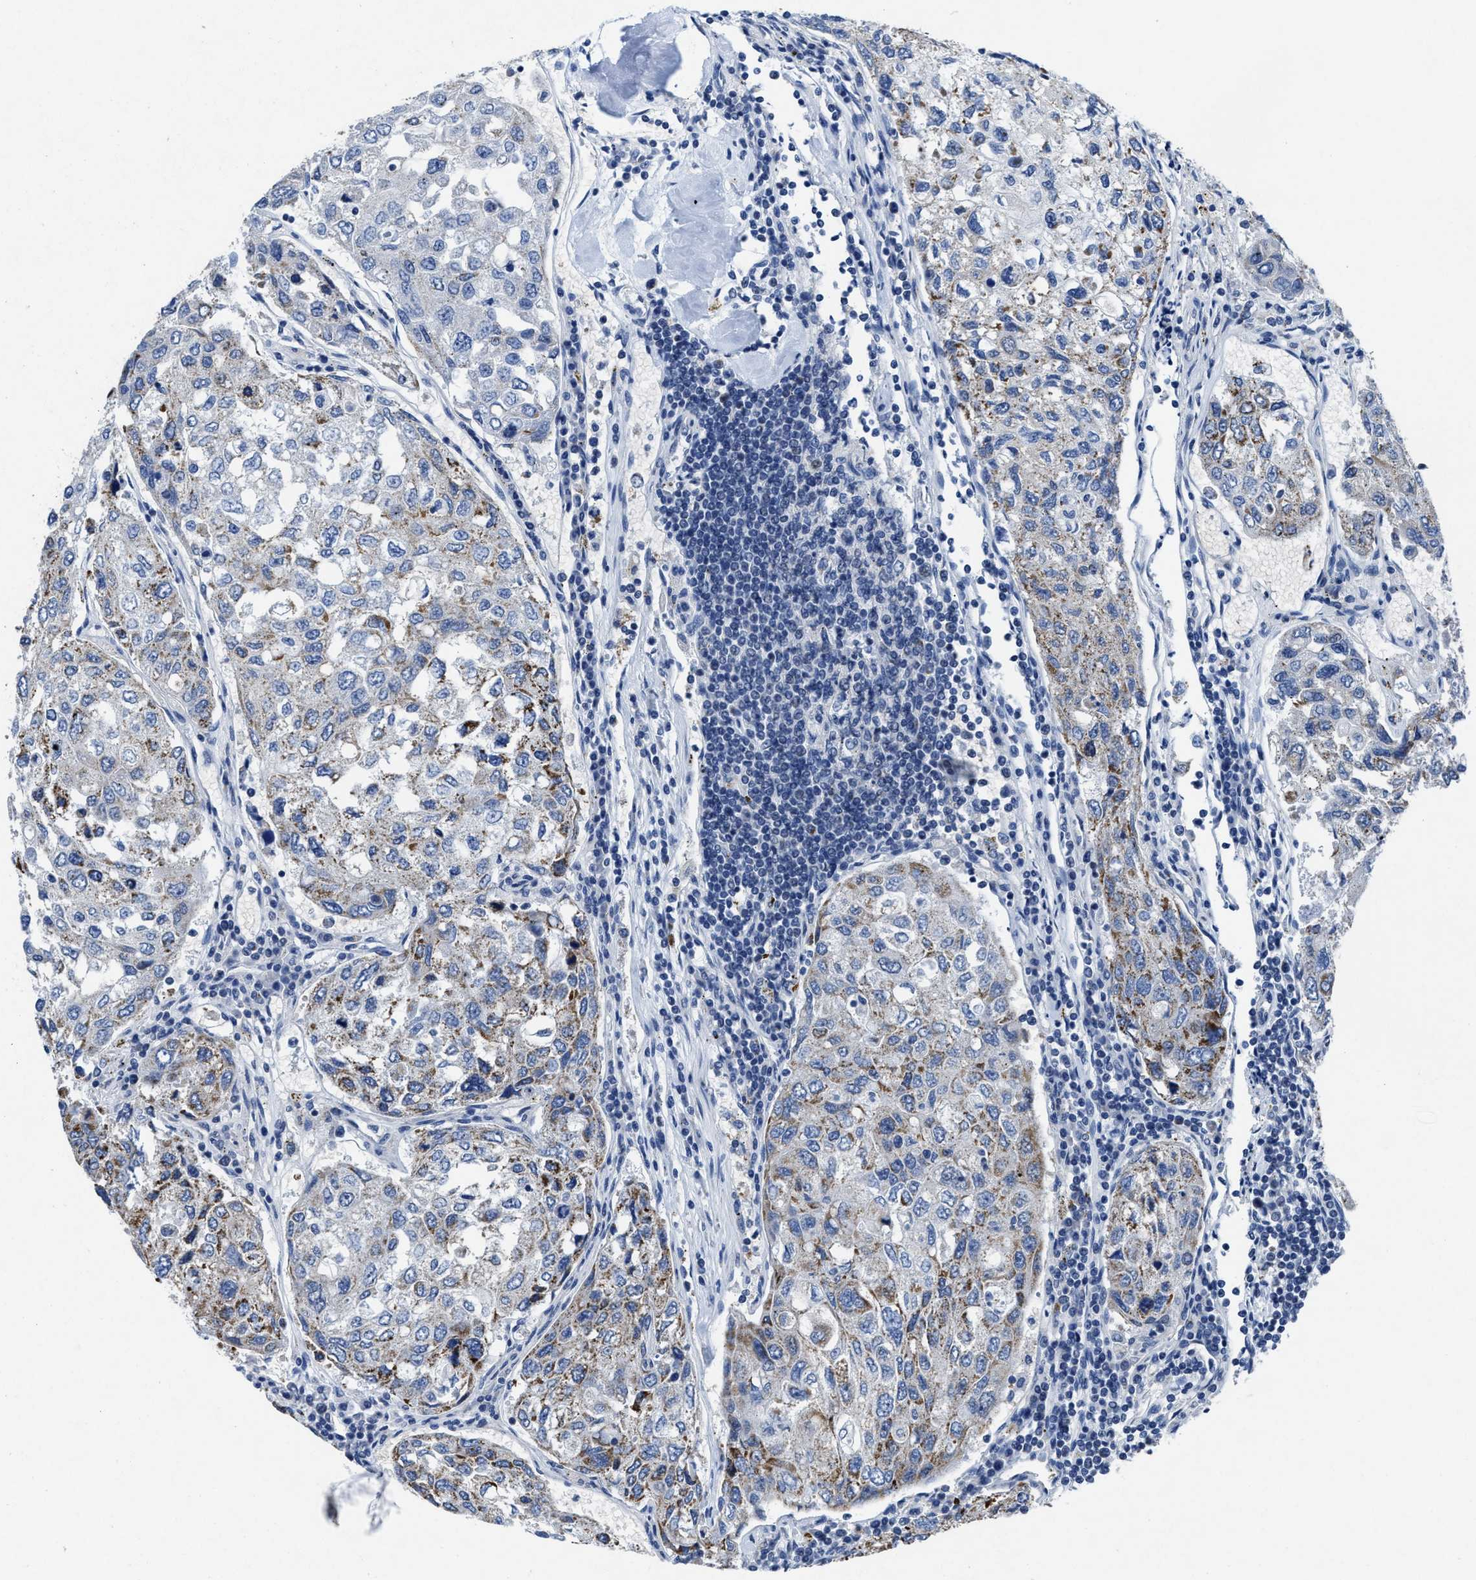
{"staining": {"intensity": "moderate", "quantity": "<25%", "location": "cytoplasmic/membranous"}, "tissue": "urothelial cancer", "cell_type": "Tumor cells", "image_type": "cancer", "snomed": [{"axis": "morphology", "description": "Urothelial carcinoma, High grade"}, {"axis": "topography", "description": "Lymph node"}, {"axis": "topography", "description": "Urinary bladder"}], "caption": "A histopathology image showing moderate cytoplasmic/membranous expression in approximately <25% of tumor cells in high-grade urothelial carcinoma, as visualized by brown immunohistochemical staining.", "gene": "ID3", "patient": {"sex": "male", "age": 51}}